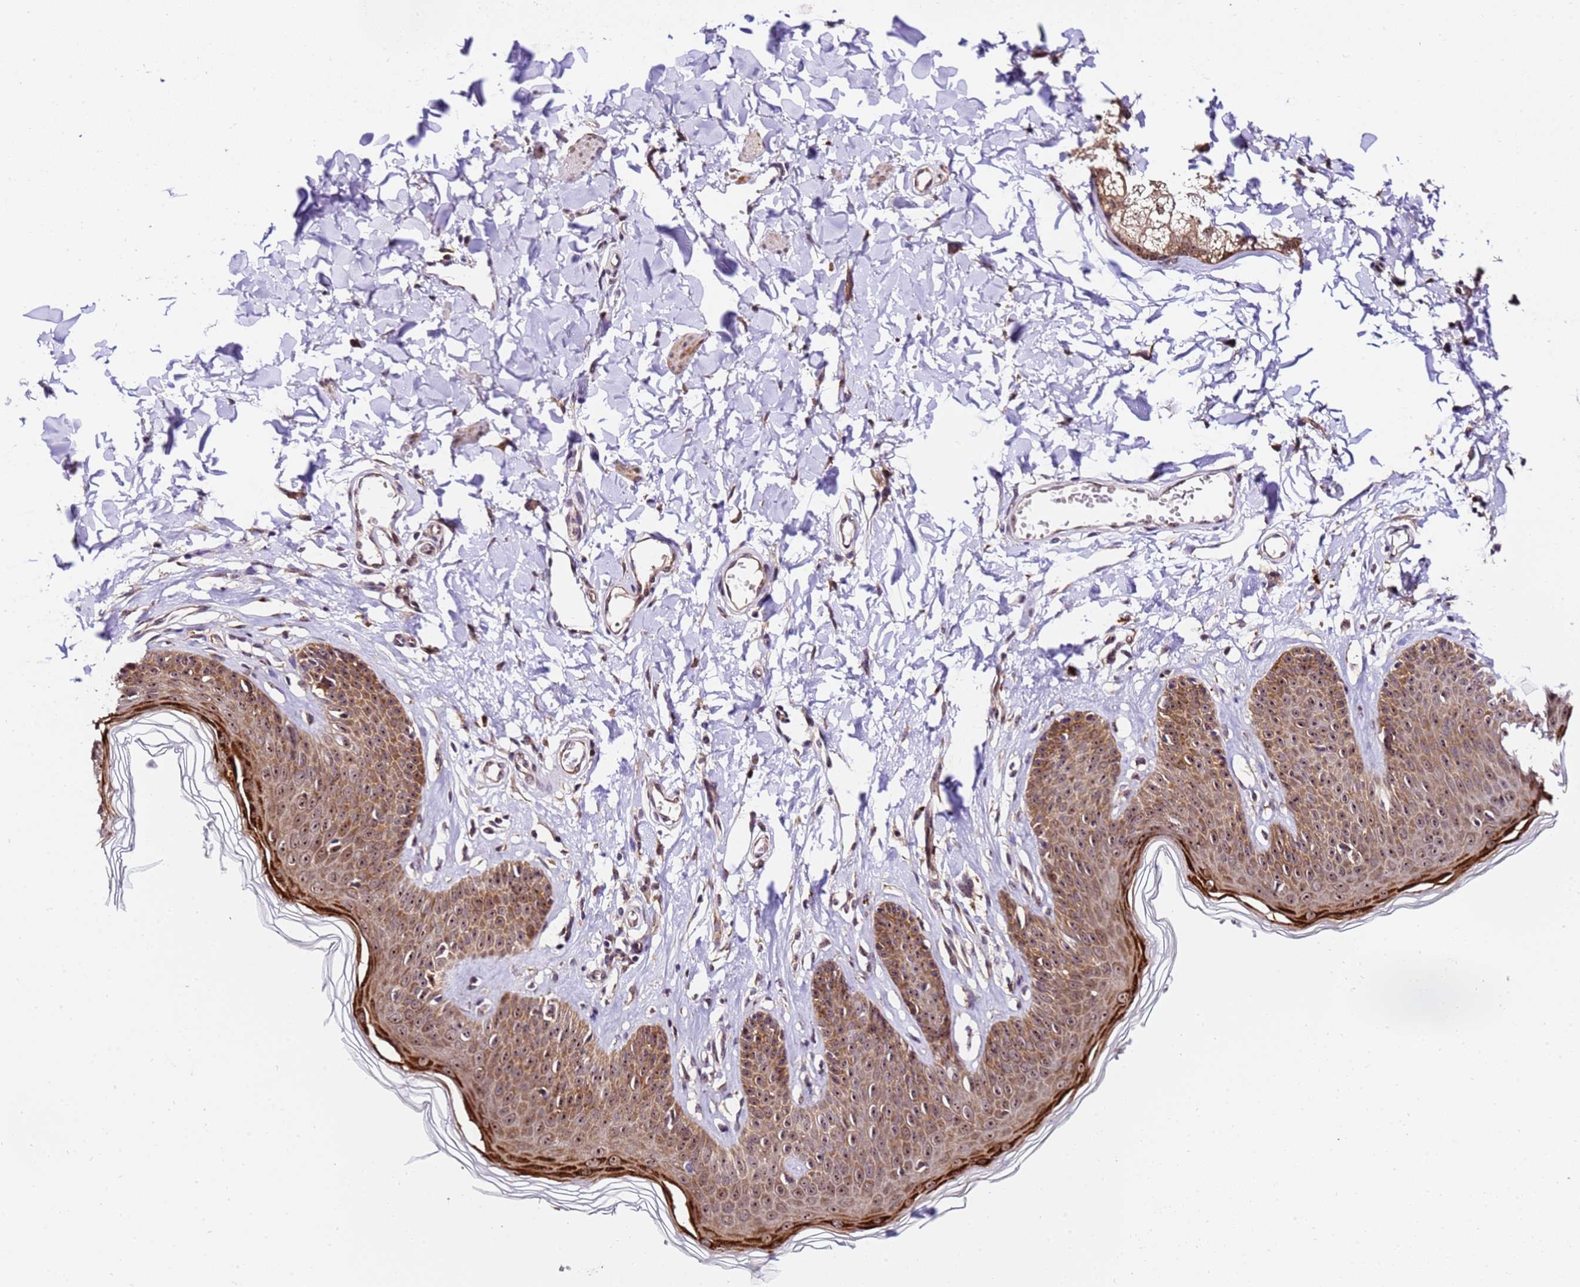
{"staining": {"intensity": "moderate", "quantity": ">75%", "location": "cytoplasmic/membranous,nuclear"}, "tissue": "skin", "cell_type": "Epidermal cells", "image_type": "normal", "snomed": [{"axis": "morphology", "description": "Normal tissue, NOS"}, {"axis": "morphology", "description": "Squamous cell carcinoma, NOS"}, {"axis": "topography", "description": "Vulva"}], "caption": "This histopathology image exhibits immunohistochemistry staining of unremarkable skin, with medium moderate cytoplasmic/membranous,nuclear expression in approximately >75% of epidermal cells.", "gene": "SLX4IP", "patient": {"sex": "female", "age": 85}}